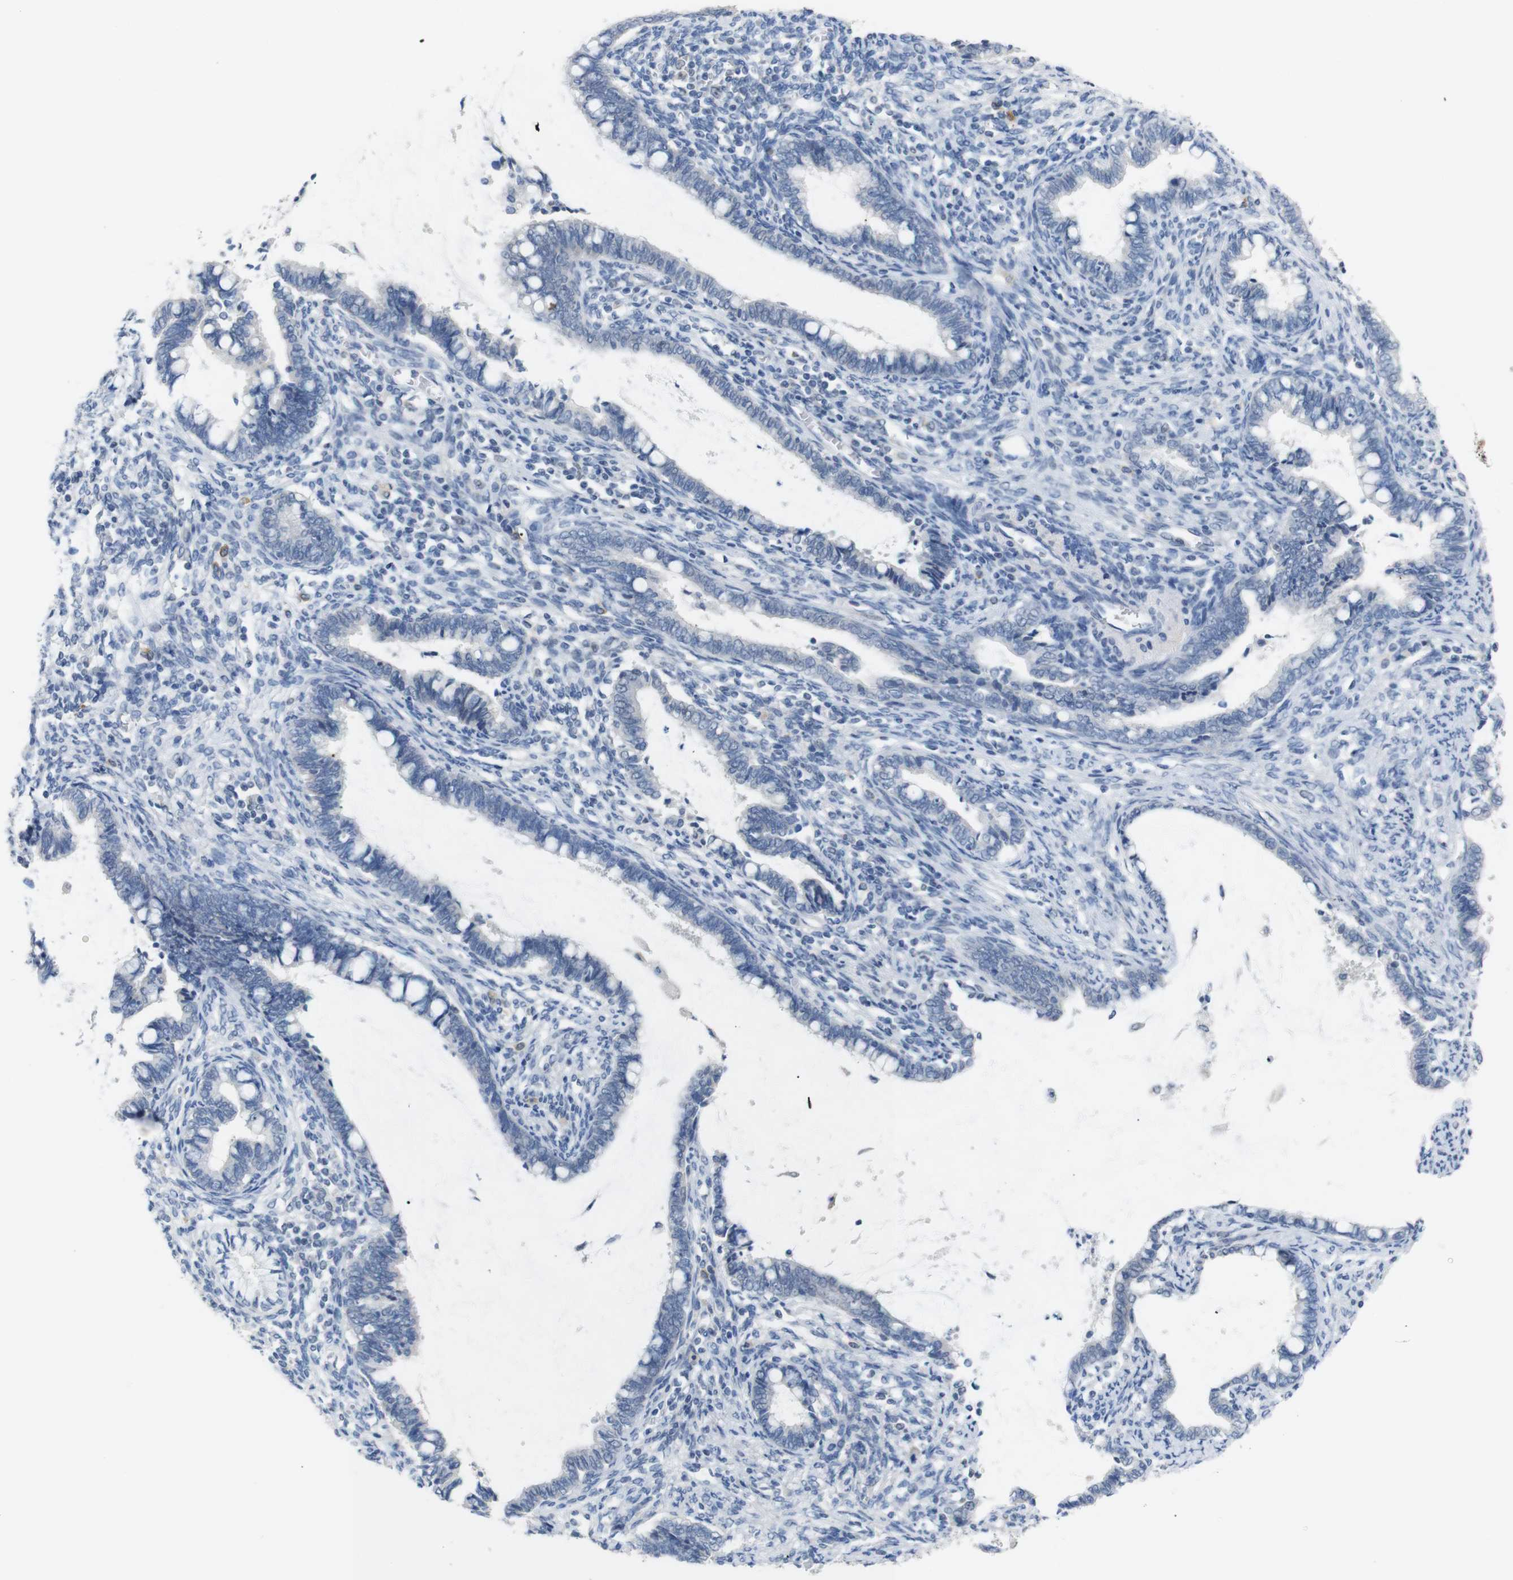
{"staining": {"intensity": "negative", "quantity": "none", "location": "none"}, "tissue": "cervical cancer", "cell_type": "Tumor cells", "image_type": "cancer", "snomed": [{"axis": "morphology", "description": "Adenocarcinoma, NOS"}, {"axis": "topography", "description": "Cervix"}], "caption": "Protein analysis of cervical cancer reveals no significant positivity in tumor cells.", "gene": "CHRM5", "patient": {"sex": "female", "age": 44}}